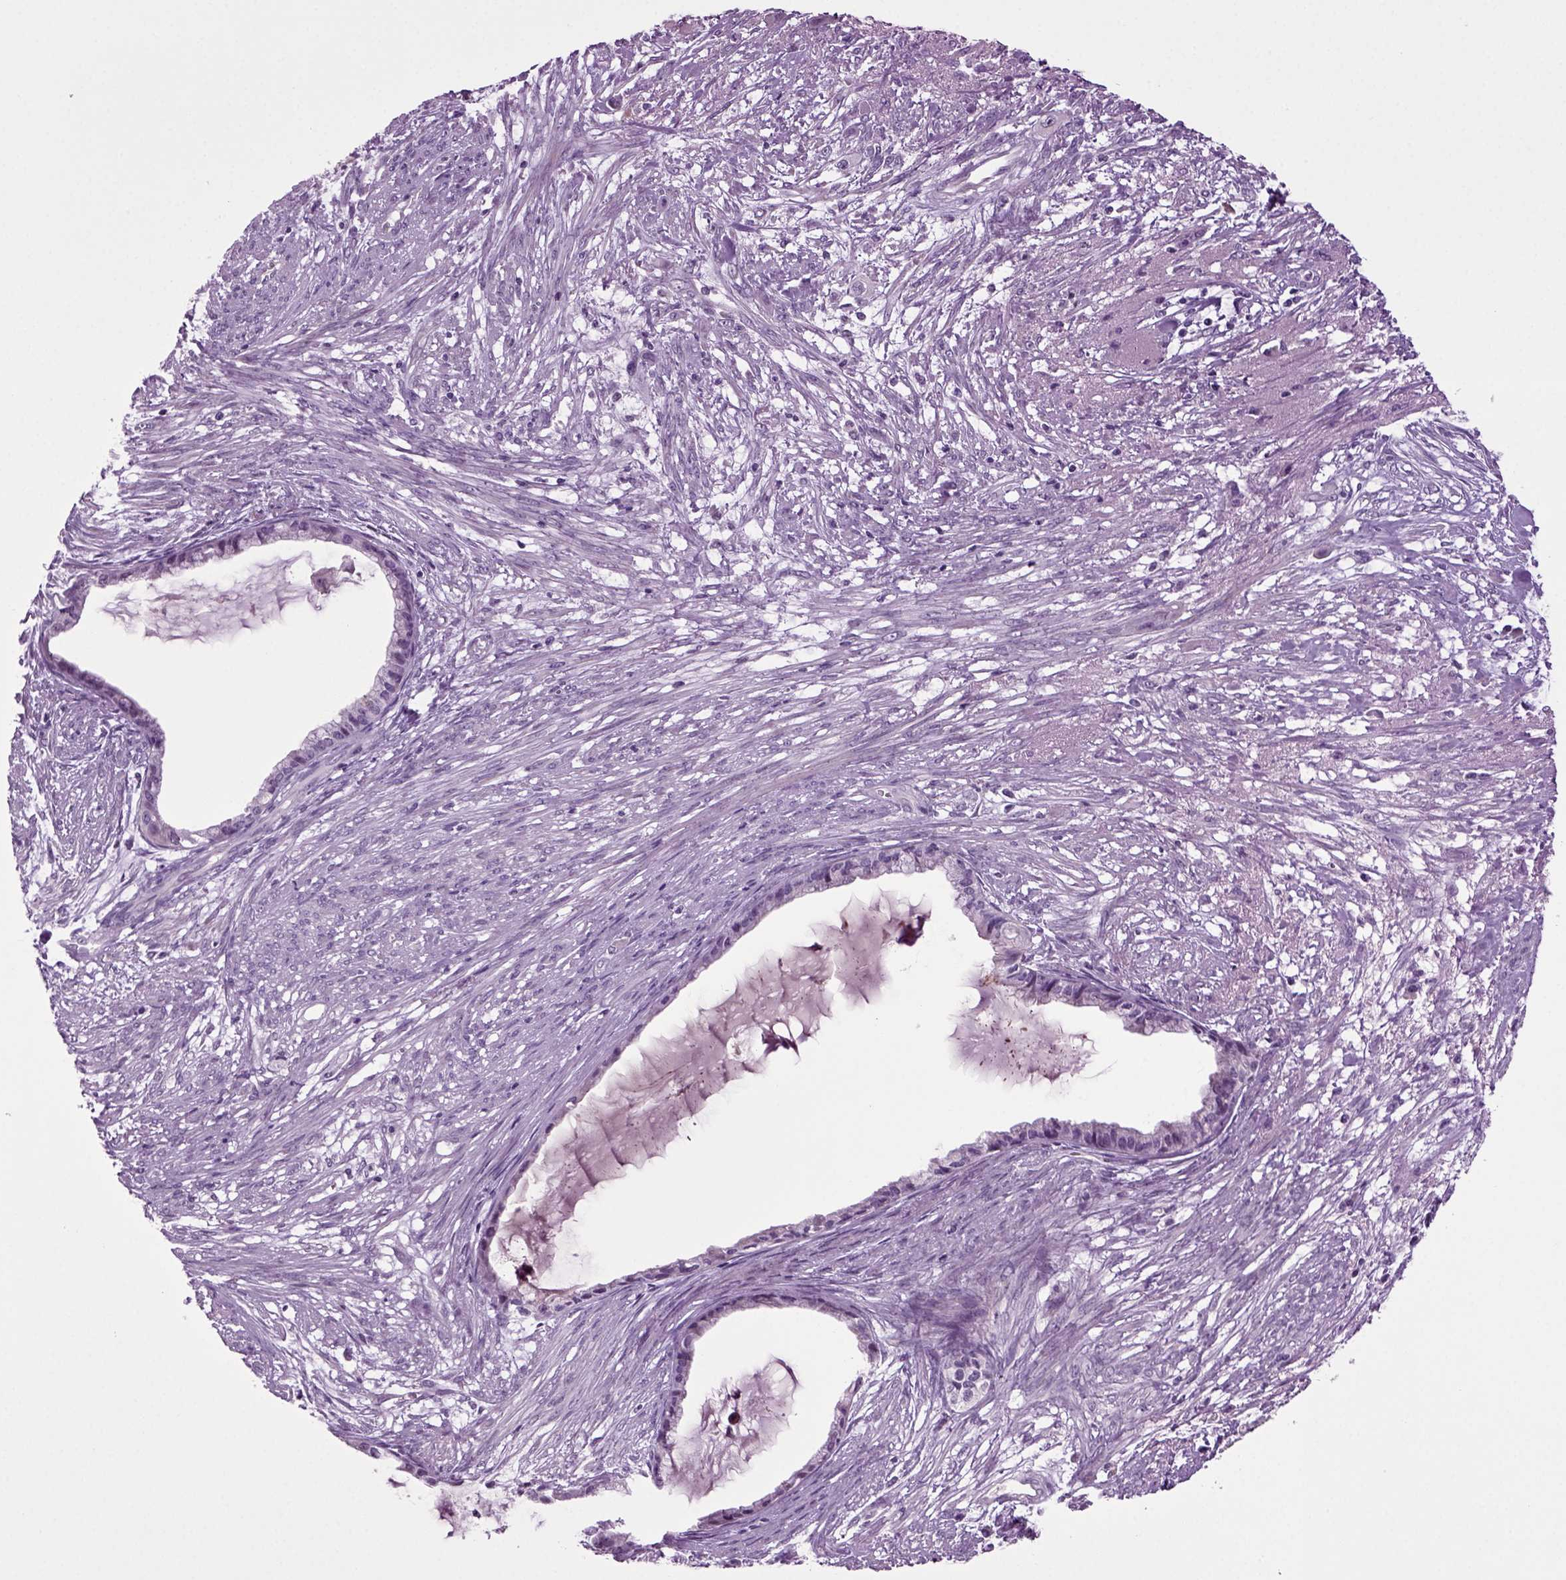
{"staining": {"intensity": "negative", "quantity": "none", "location": "none"}, "tissue": "endometrial cancer", "cell_type": "Tumor cells", "image_type": "cancer", "snomed": [{"axis": "morphology", "description": "Adenocarcinoma, NOS"}, {"axis": "topography", "description": "Endometrium"}], "caption": "IHC photomicrograph of endometrial cancer (adenocarcinoma) stained for a protein (brown), which exhibits no staining in tumor cells. (DAB immunohistochemistry (IHC) with hematoxylin counter stain).", "gene": "FGF11", "patient": {"sex": "female", "age": 86}}